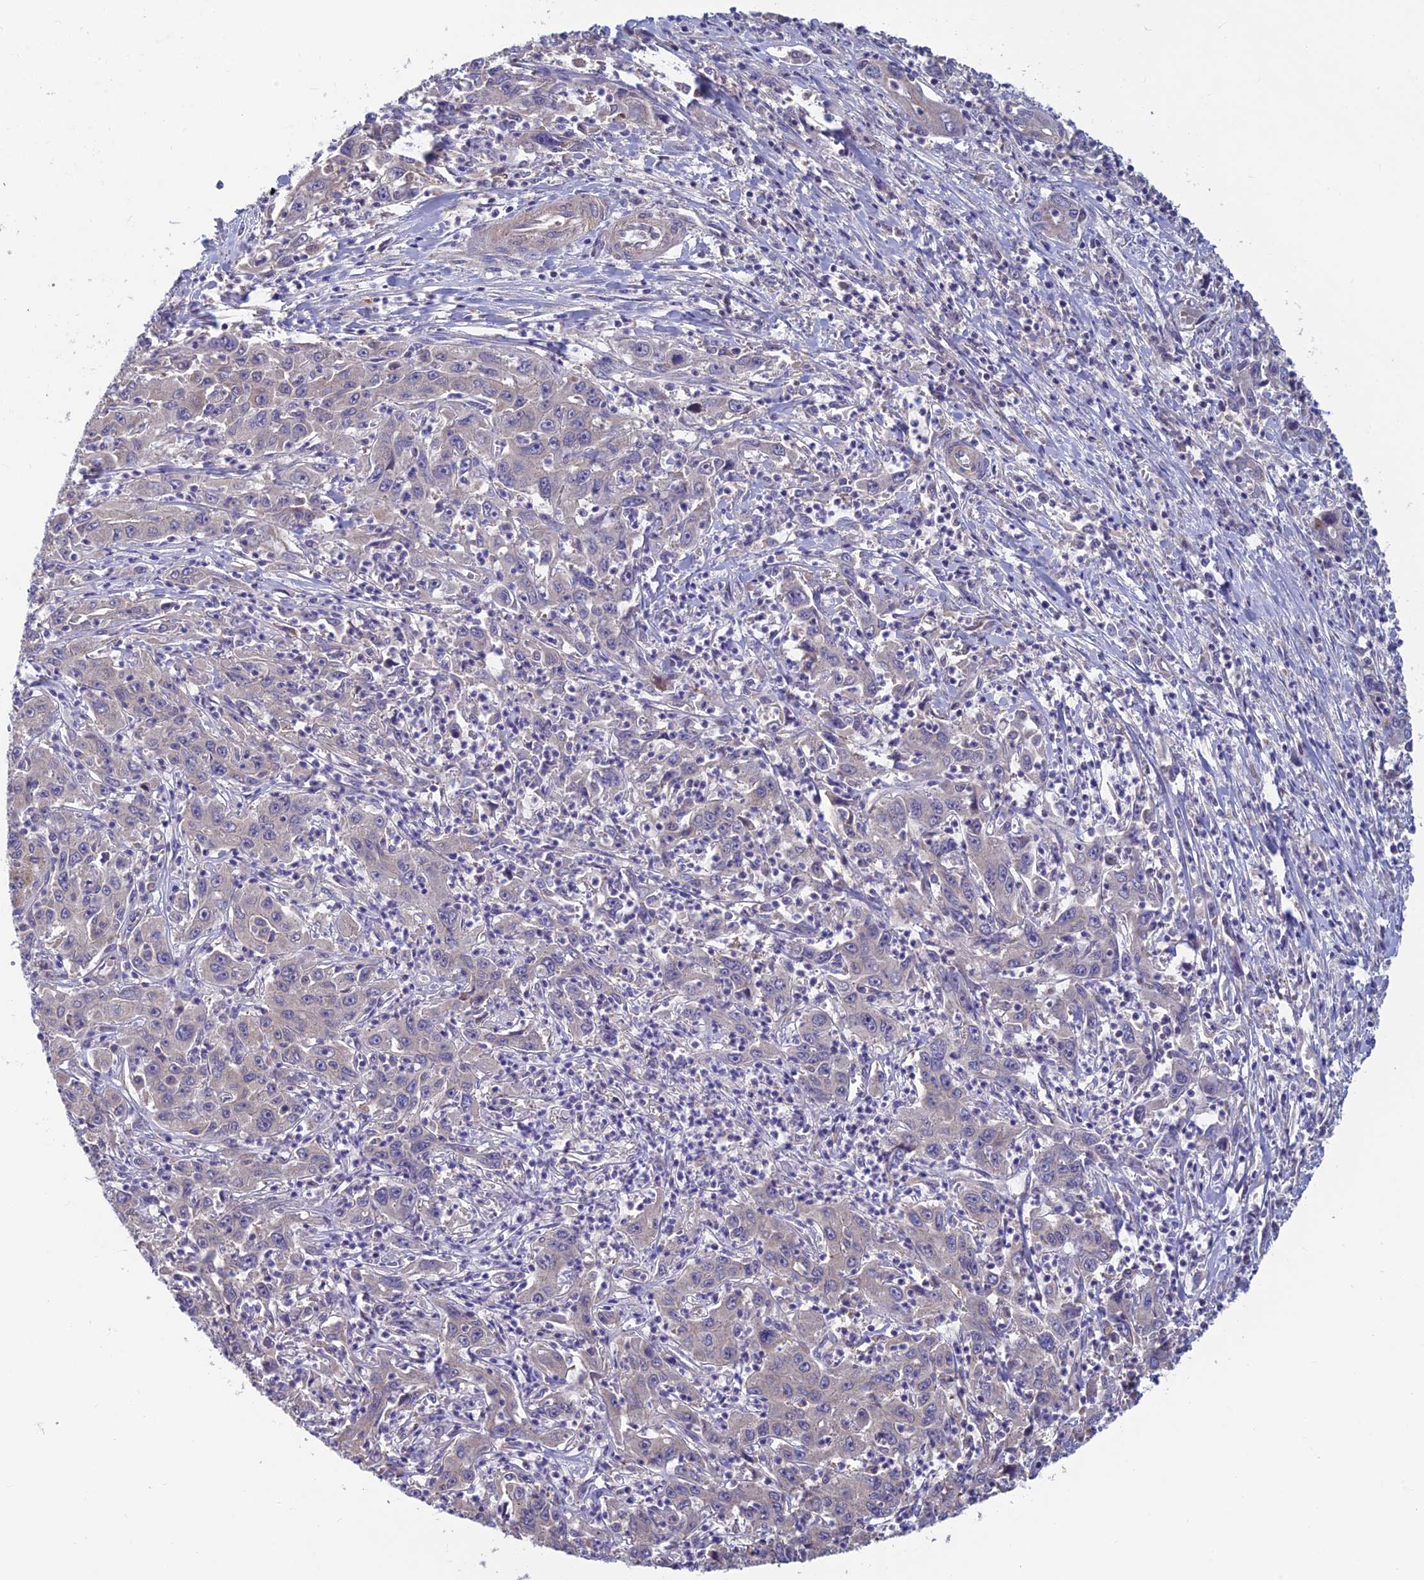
{"staining": {"intensity": "negative", "quantity": "none", "location": "none"}, "tissue": "liver cancer", "cell_type": "Tumor cells", "image_type": "cancer", "snomed": [{"axis": "morphology", "description": "Carcinoma, Hepatocellular, NOS"}, {"axis": "topography", "description": "Liver"}], "caption": "Human liver hepatocellular carcinoma stained for a protein using immunohistochemistry (IHC) demonstrates no positivity in tumor cells.", "gene": "HECA", "patient": {"sex": "male", "age": 63}}